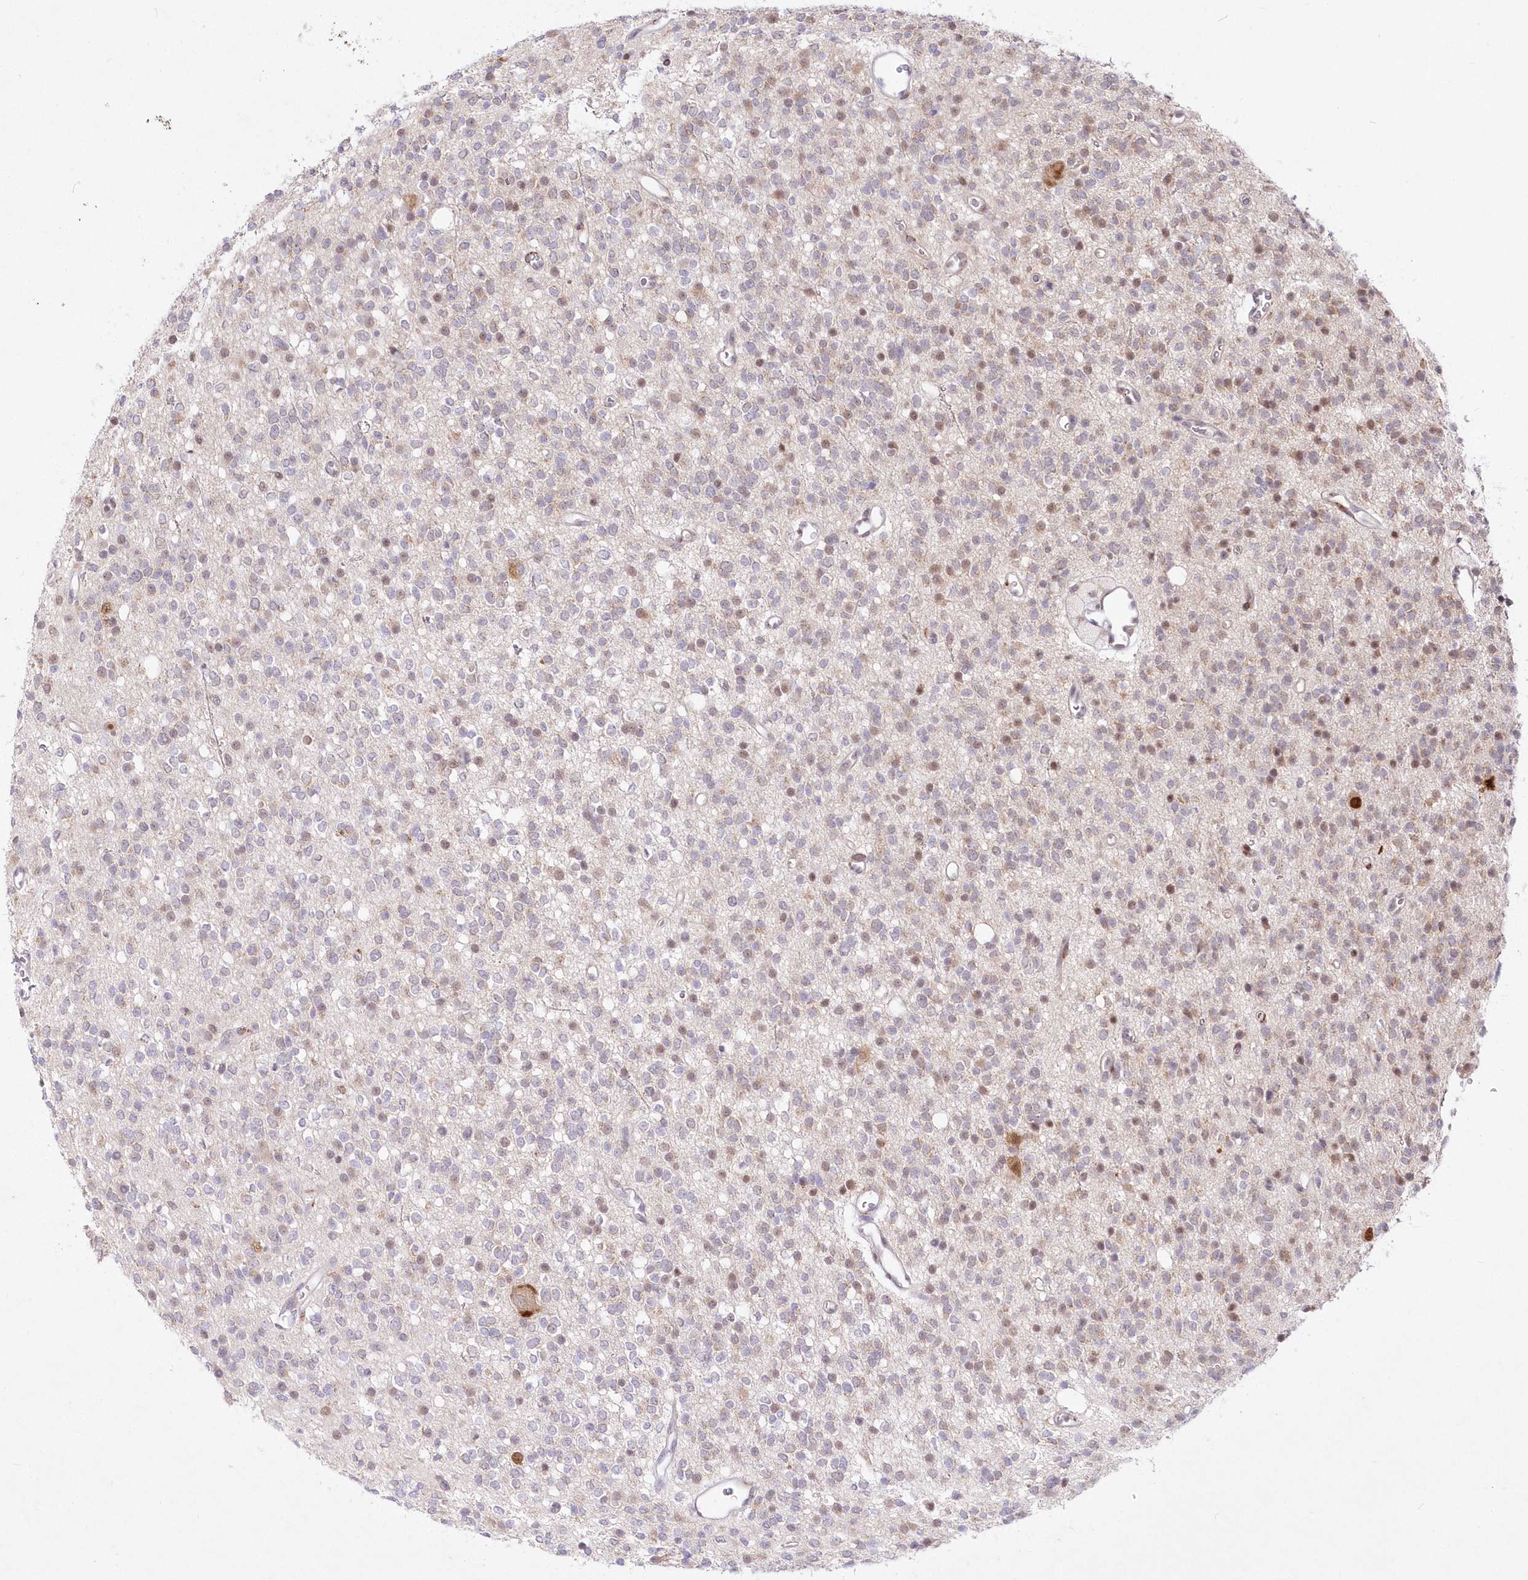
{"staining": {"intensity": "moderate", "quantity": "<25%", "location": "nuclear"}, "tissue": "glioma", "cell_type": "Tumor cells", "image_type": "cancer", "snomed": [{"axis": "morphology", "description": "Glioma, malignant, High grade"}, {"axis": "topography", "description": "Brain"}], "caption": "Immunohistochemistry (DAB) staining of malignant high-grade glioma displays moderate nuclear protein expression in about <25% of tumor cells.", "gene": "LDB1", "patient": {"sex": "male", "age": 34}}